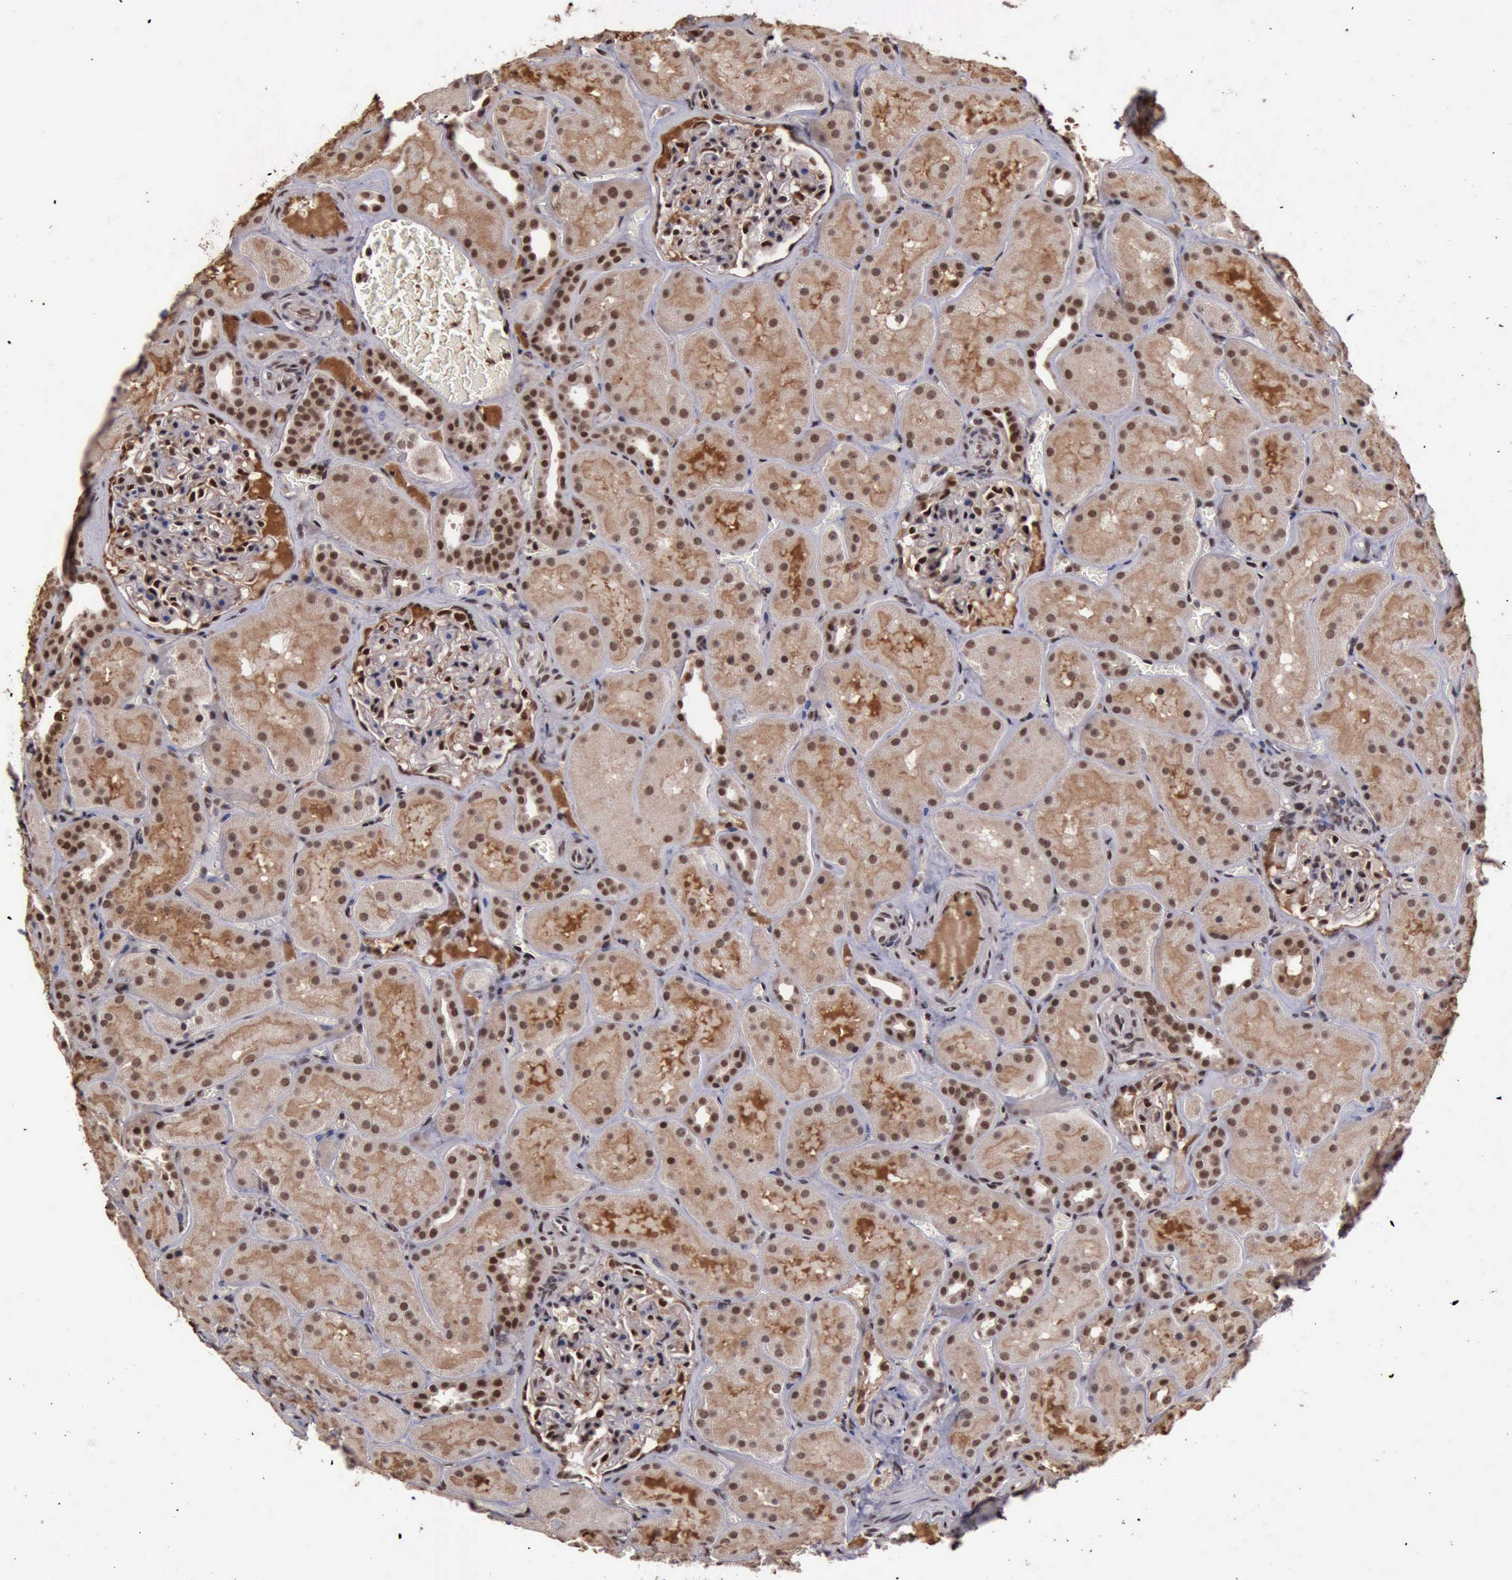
{"staining": {"intensity": "moderate", "quantity": ">75%", "location": "cytoplasmic/membranous,nuclear"}, "tissue": "kidney", "cell_type": "Cells in glomeruli", "image_type": "normal", "snomed": [{"axis": "morphology", "description": "Normal tissue, NOS"}, {"axis": "topography", "description": "Kidney"}], "caption": "Immunohistochemical staining of normal kidney displays medium levels of moderate cytoplasmic/membranous,nuclear expression in about >75% of cells in glomeruli.", "gene": "TRMT2A", "patient": {"sex": "male", "age": 28}}